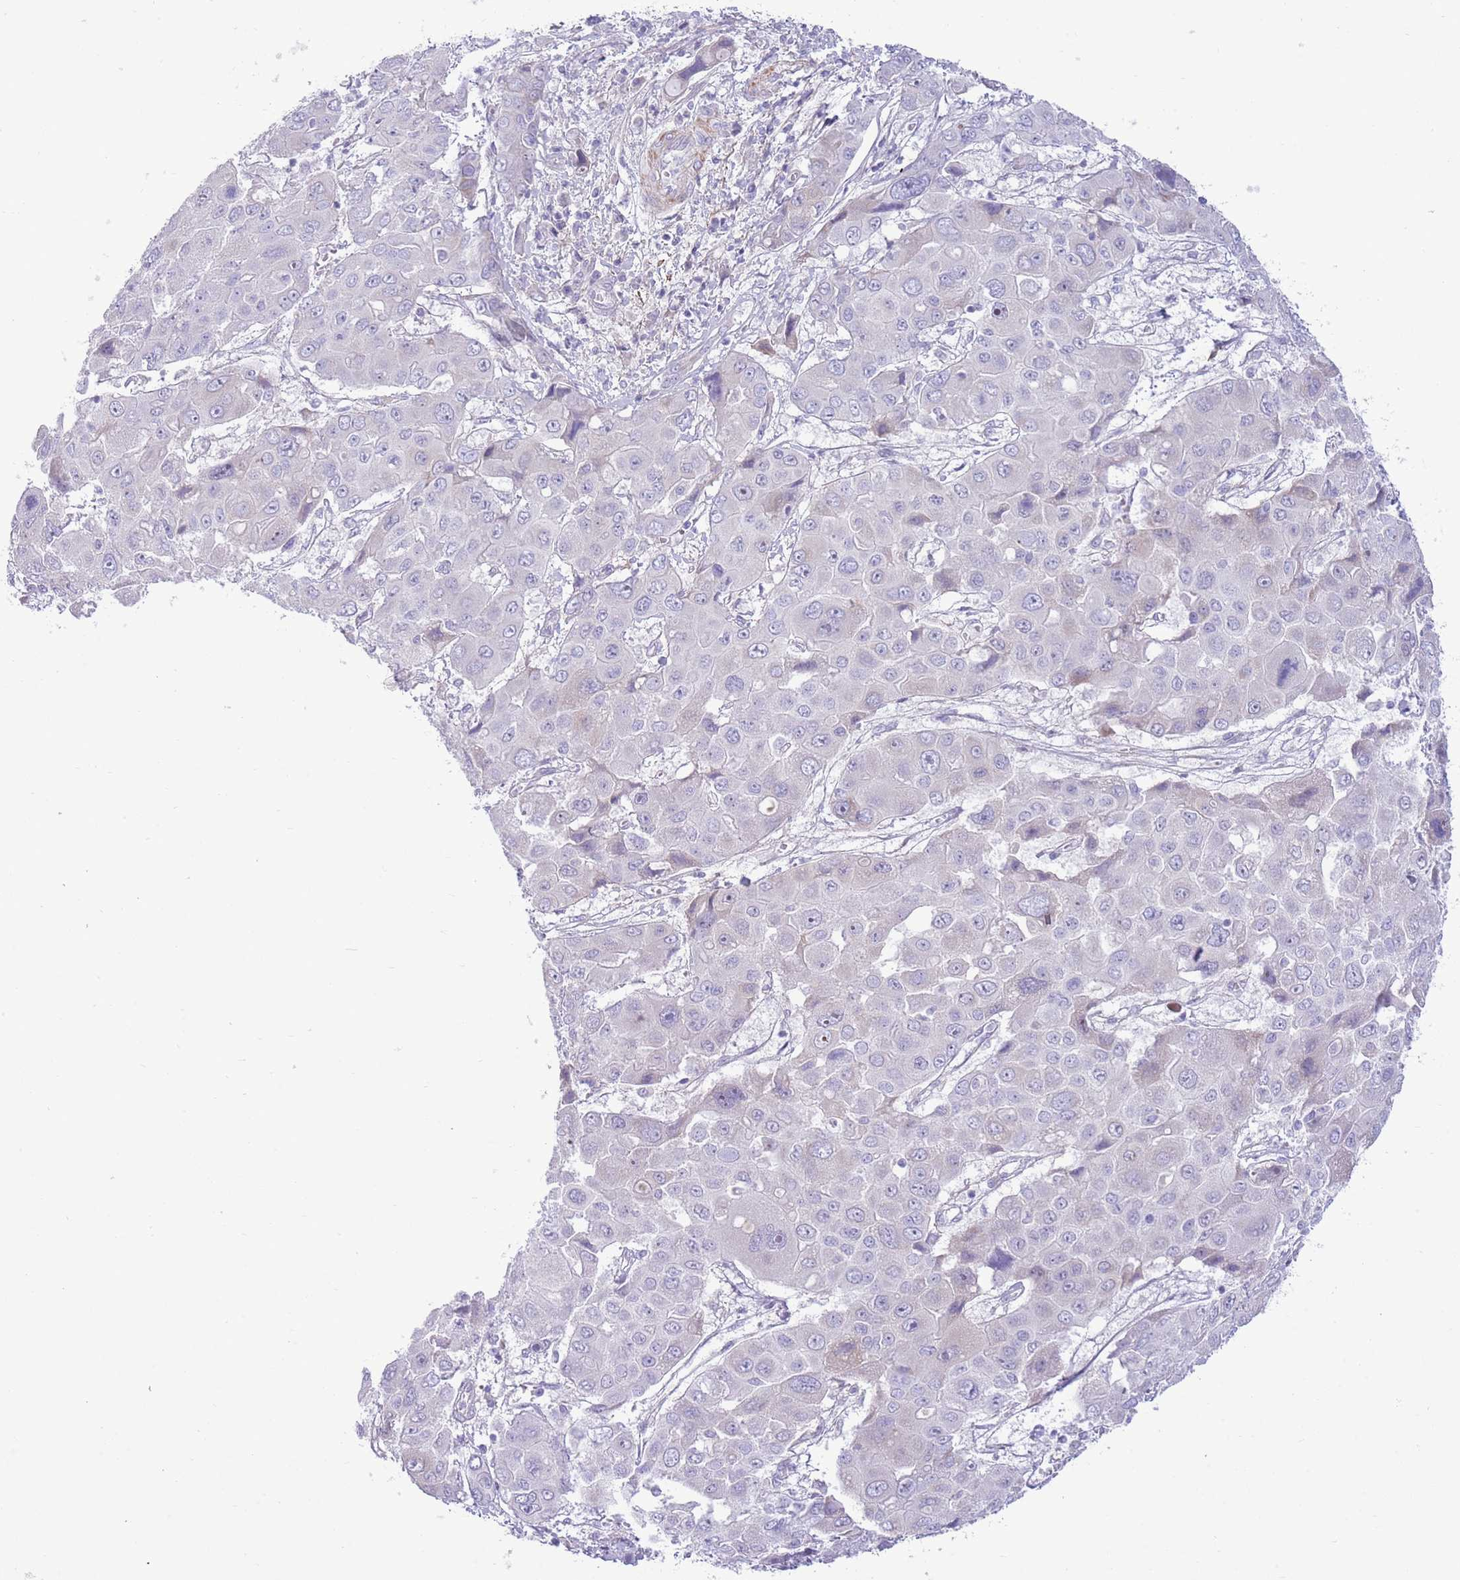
{"staining": {"intensity": "negative", "quantity": "none", "location": "none"}, "tissue": "liver cancer", "cell_type": "Tumor cells", "image_type": "cancer", "snomed": [{"axis": "morphology", "description": "Cholangiocarcinoma"}, {"axis": "topography", "description": "Liver"}], "caption": "High magnification brightfield microscopy of liver cancer (cholangiocarcinoma) stained with DAB (3,3'-diaminobenzidine) (brown) and counterstained with hematoxylin (blue): tumor cells show no significant expression.", "gene": "ZC4H2", "patient": {"sex": "male", "age": 67}}